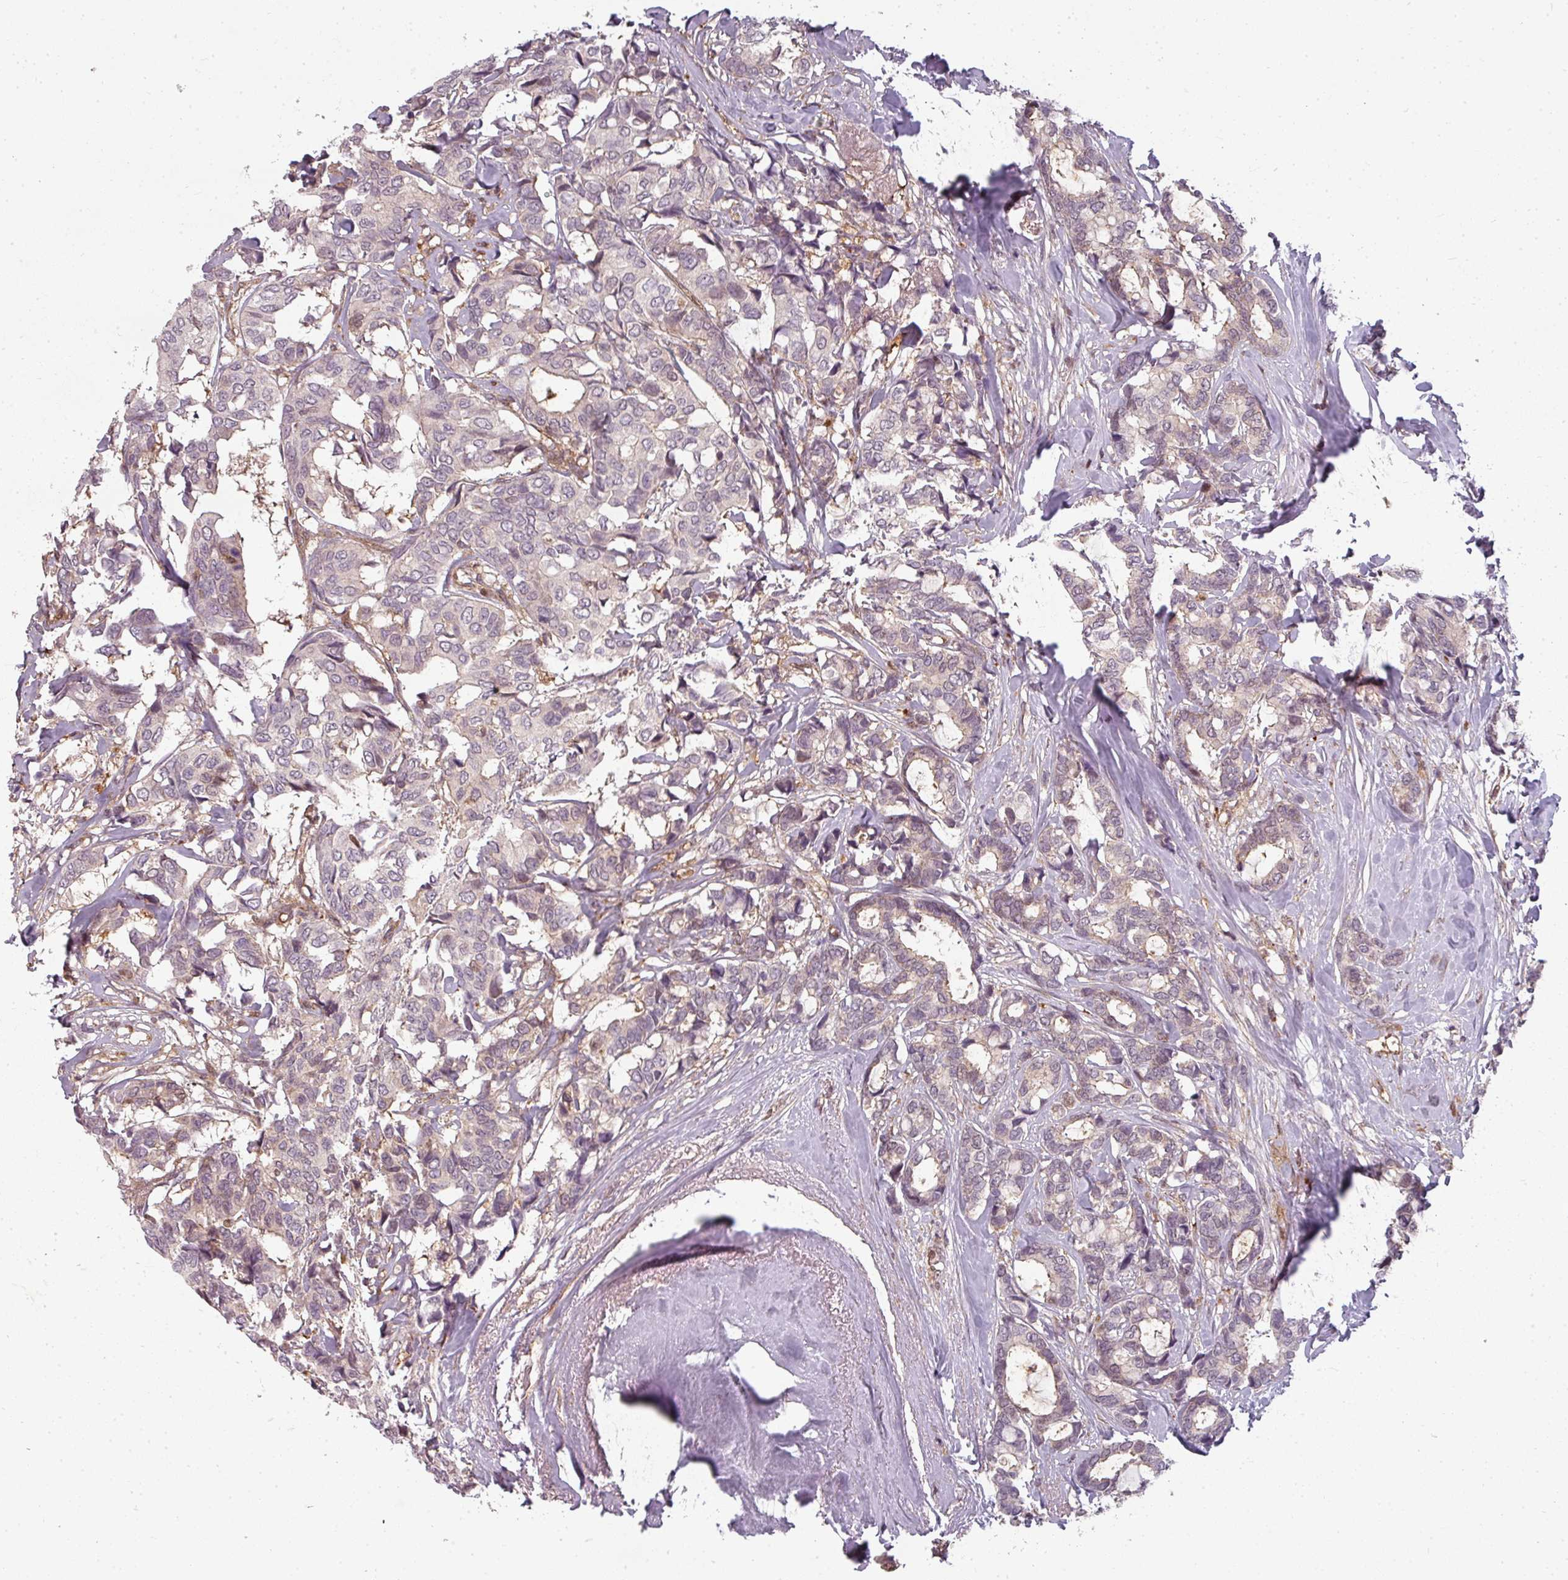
{"staining": {"intensity": "negative", "quantity": "none", "location": "none"}, "tissue": "breast cancer", "cell_type": "Tumor cells", "image_type": "cancer", "snomed": [{"axis": "morphology", "description": "Duct carcinoma"}, {"axis": "topography", "description": "Breast"}], "caption": "An image of invasive ductal carcinoma (breast) stained for a protein exhibits no brown staining in tumor cells. (DAB (3,3'-diaminobenzidine) immunohistochemistry, high magnification).", "gene": "CLIC1", "patient": {"sex": "female", "age": 87}}